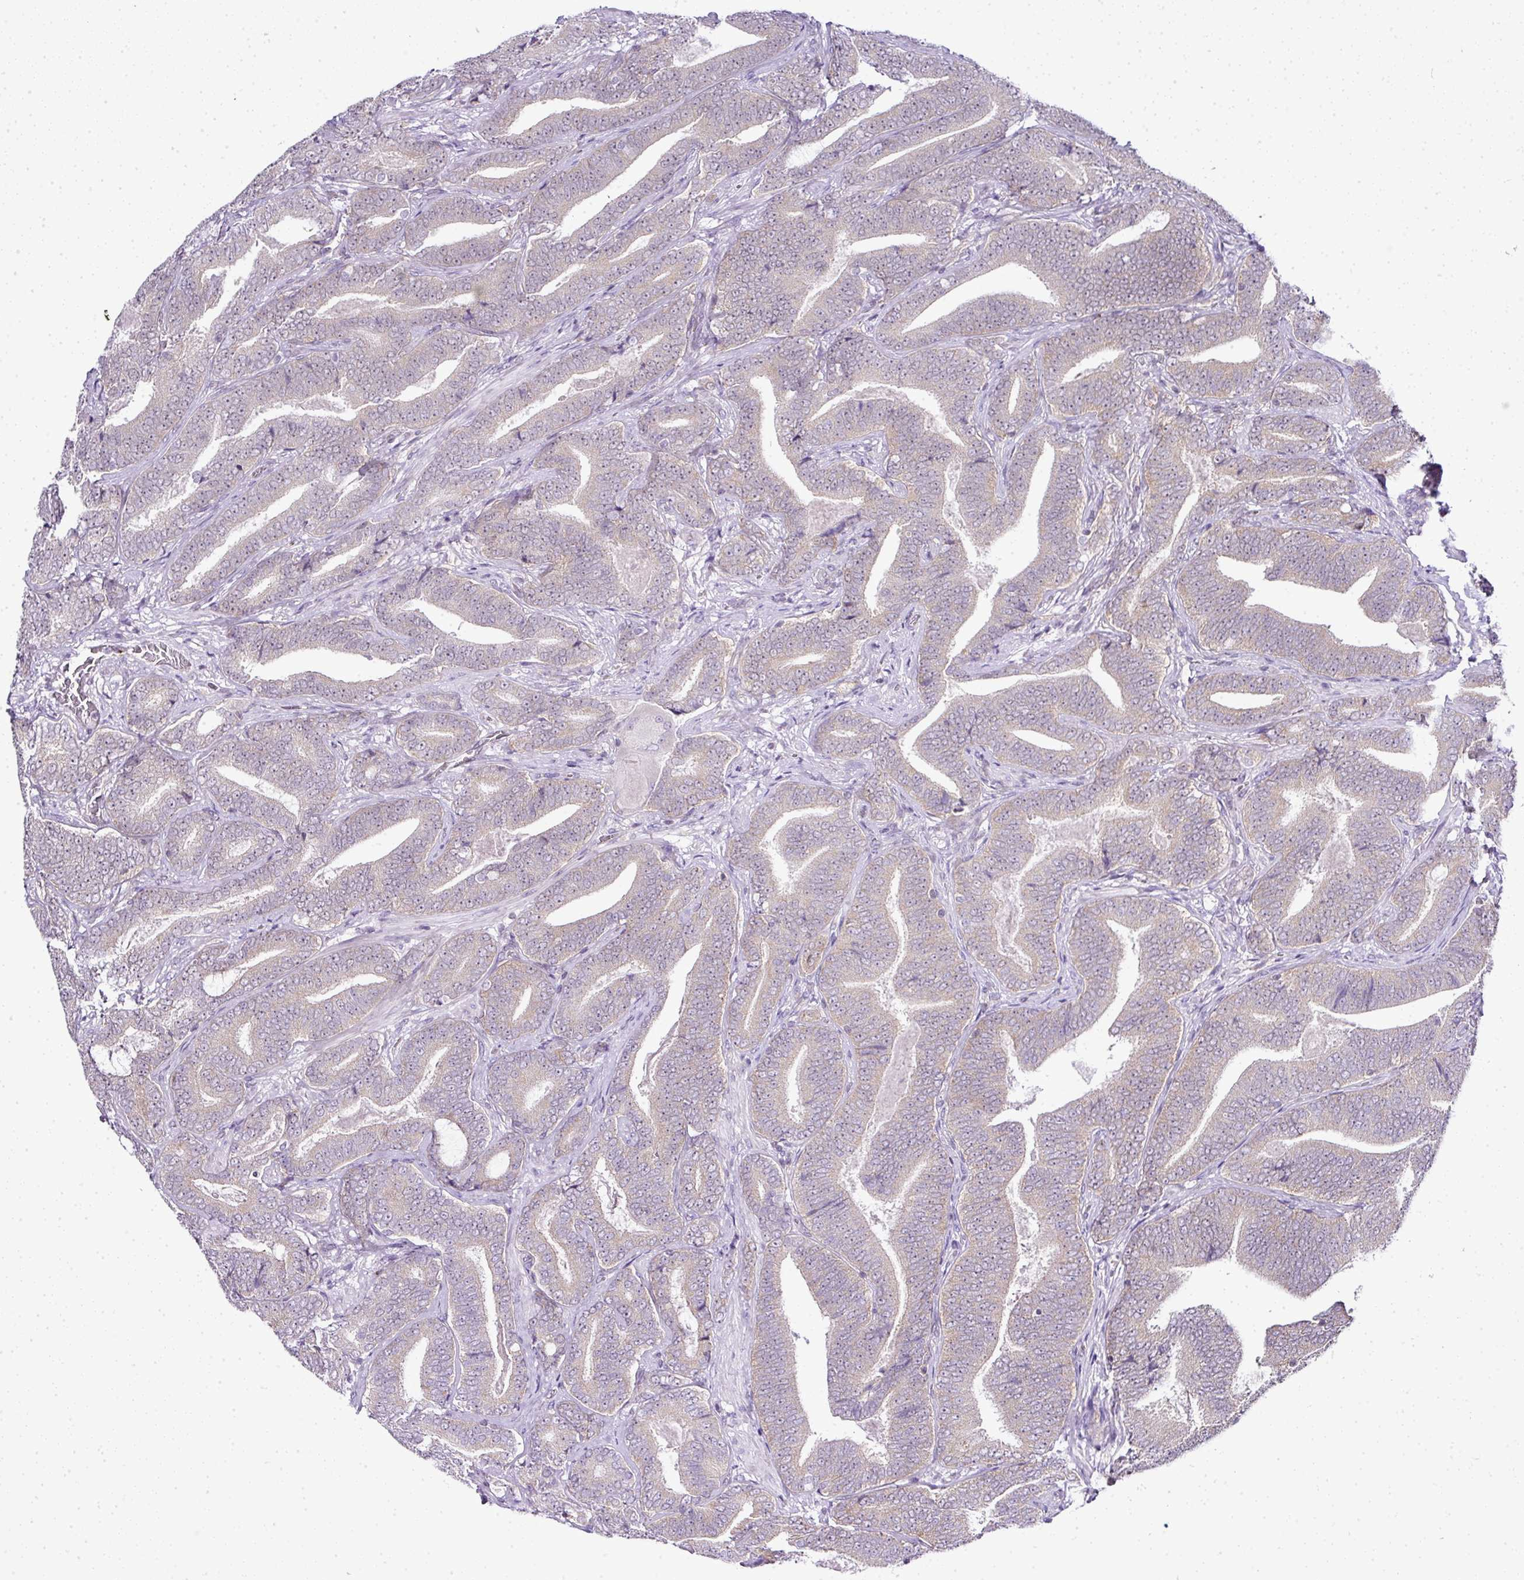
{"staining": {"intensity": "negative", "quantity": "none", "location": "none"}, "tissue": "prostate cancer", "cell_type": "Tumor cells", "image_type": "cancer", "snomed": [{"axis": "morphology", "description": "Adenocarcinoma, Low grade"}, {"axis": "topography", "description": "Prostate and seminal vesicle, NOS"}], "caption": "The photomicrograph displays no staining of tumor cells in prostate cancer. The staining was performed using DAB to visualize the protein expression in brown, while the nuclei were stained in blue with hematoxylin (Magnification: 20x).", "gene": "FAM32A", "patient": {"sex": "male", "age": 61}}